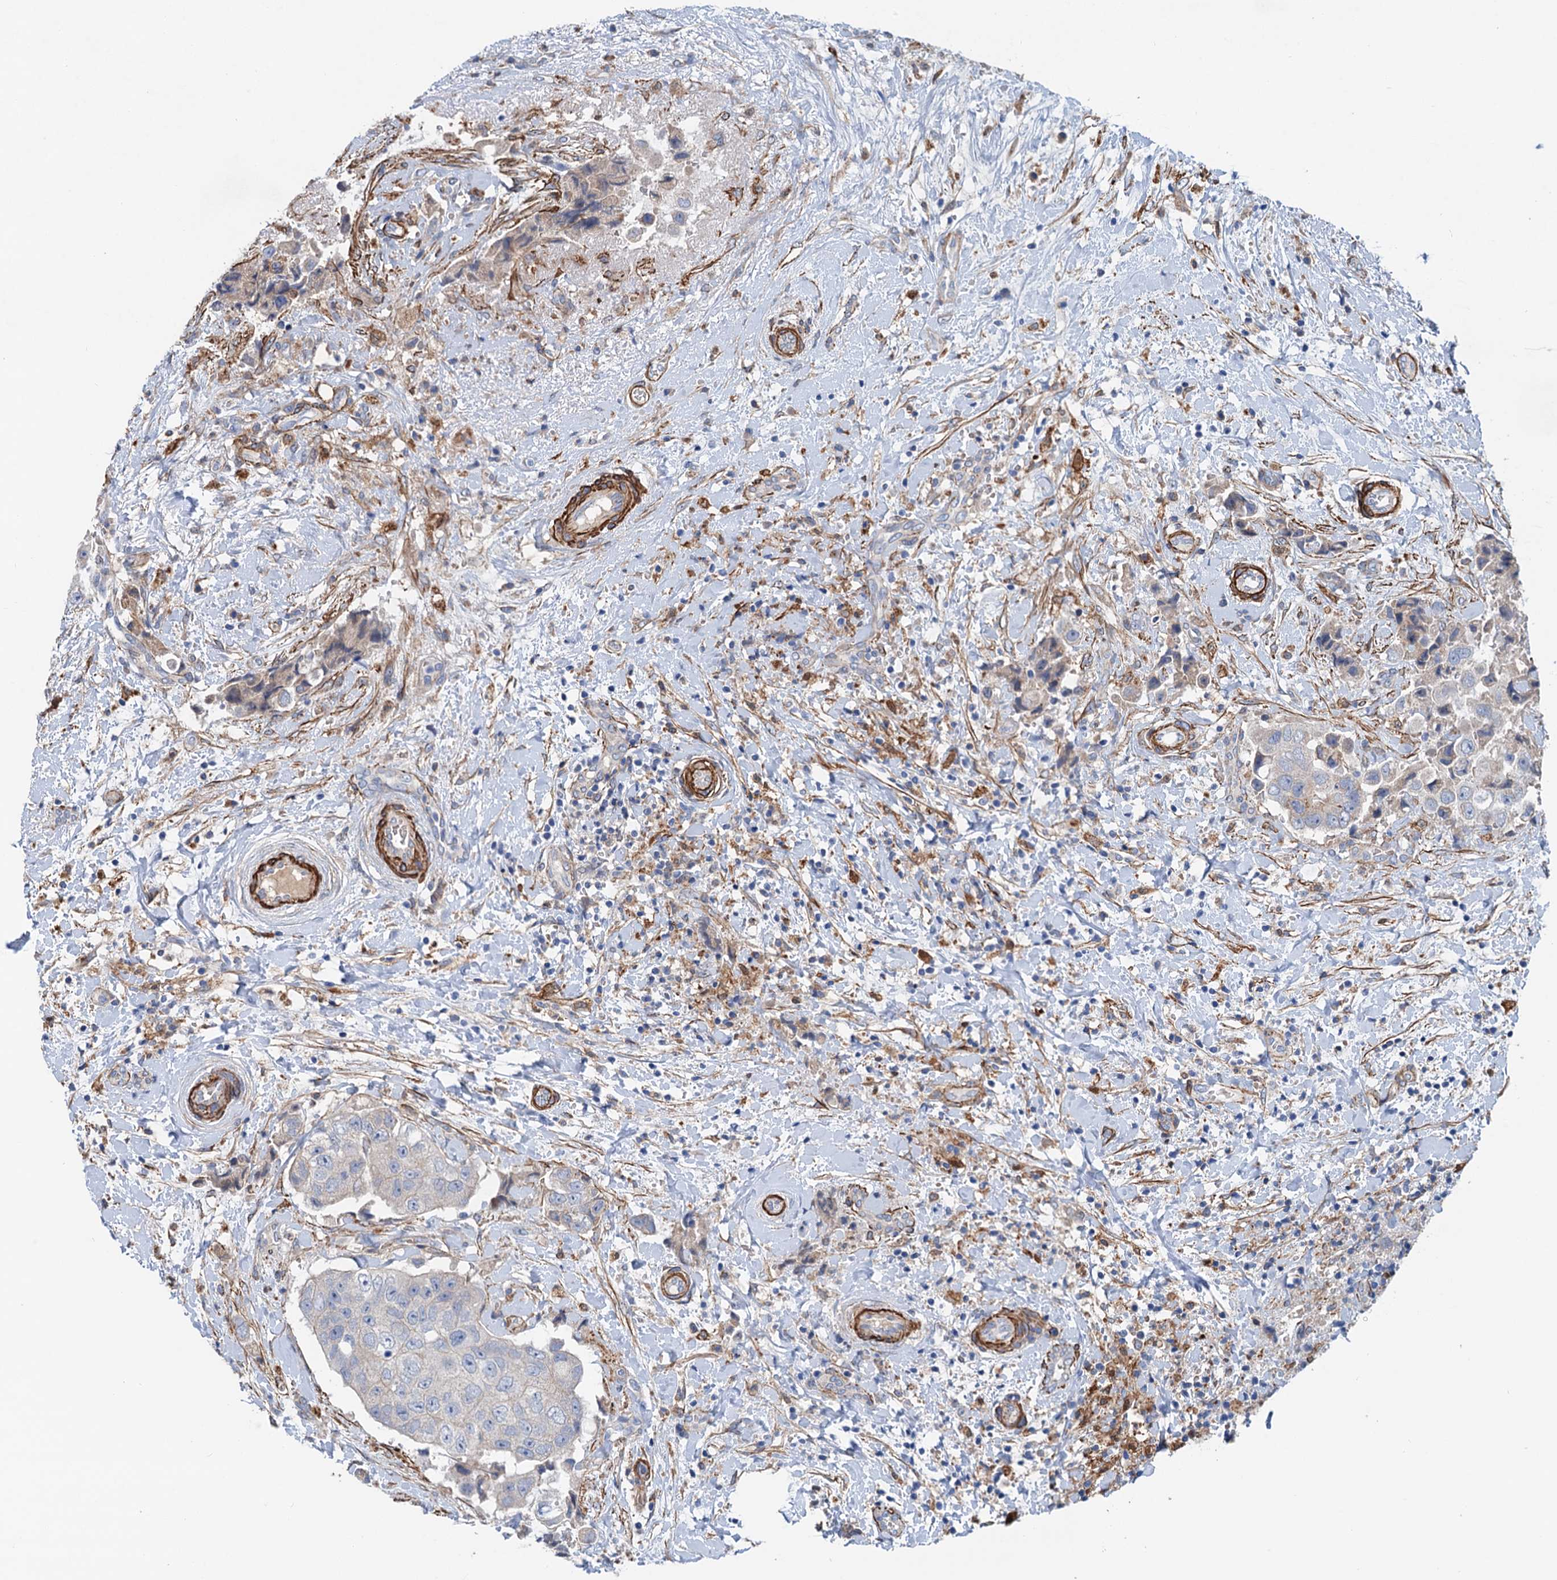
{"staining": {"intensity": "negative", "quantity": "none", "location": "none"}, "tissue": "breast cancer", "cell_type": "Tumor cells", "image_type": "cancer", "snomed": [{"axis": "morphology", "description": "Normal tissue, NOS"}, {"axis": "morphology", "description": "Duct carcinoma"}, {"axis": "topography", "description": "Breast"}], "caption": "Immunohistochemical staining of breast infiltrating ductal carcinoma shows no significant expression in tumor cells.", "gene": "CSTPP1", "patient": {"sex": "female", "age": 62}}